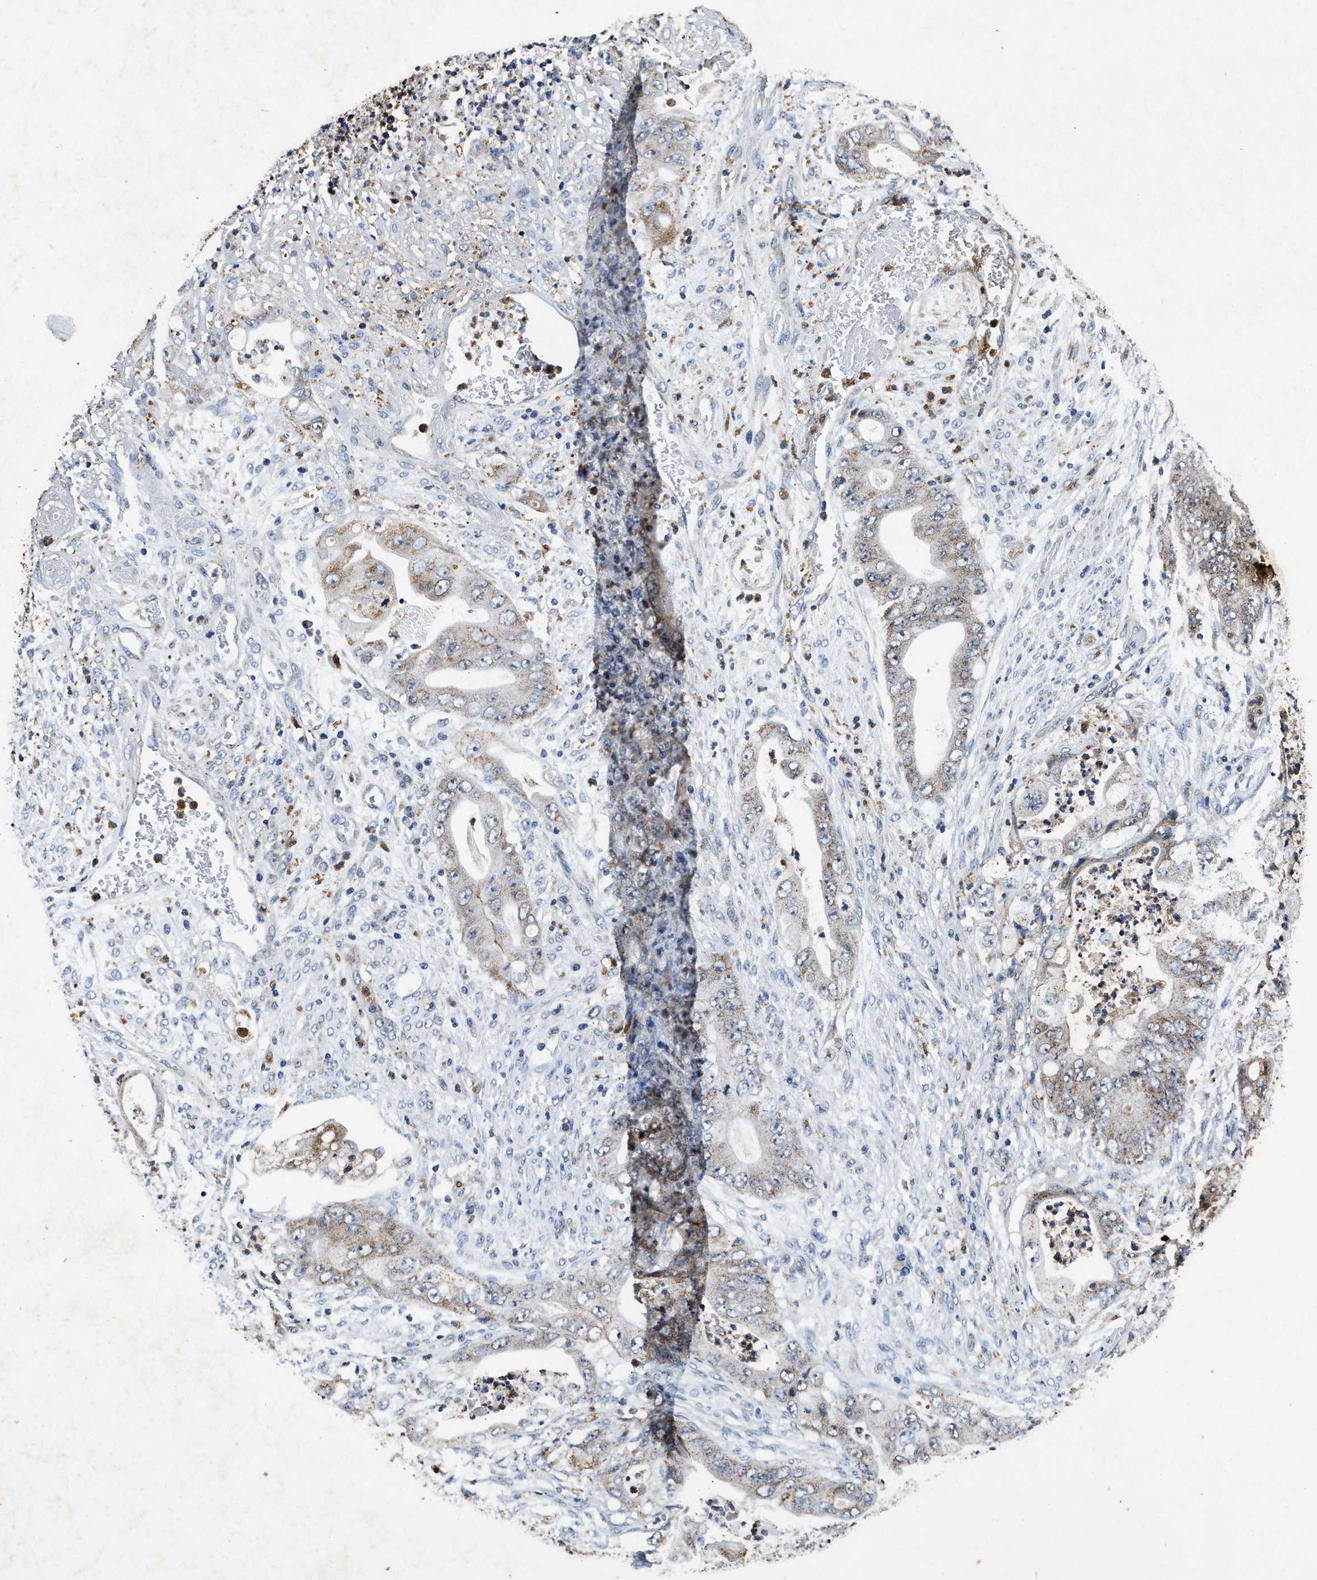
{"staining": {"intensity": "weak", "quantity": "25%-75%", "location": "cytoplasmic/membranous"}, "tissue": "stomach cancer", "cell_type": "Tumor cells", "image_type": "cancer", "snomed": [{"axis": "morphology", "description": "Adenocarcinoma, NOS"}, {"axis": "topography", "description": "Stomach"}], "caption": "Brown immunohistochemical staining in adenocarcinoma (stomach) shows weak cytoplasmic/membranous positivity in approximately 25%-75% of tumor cells.", "gene": "ACOX1", "patient": {"sex": "female", "age": 73}}